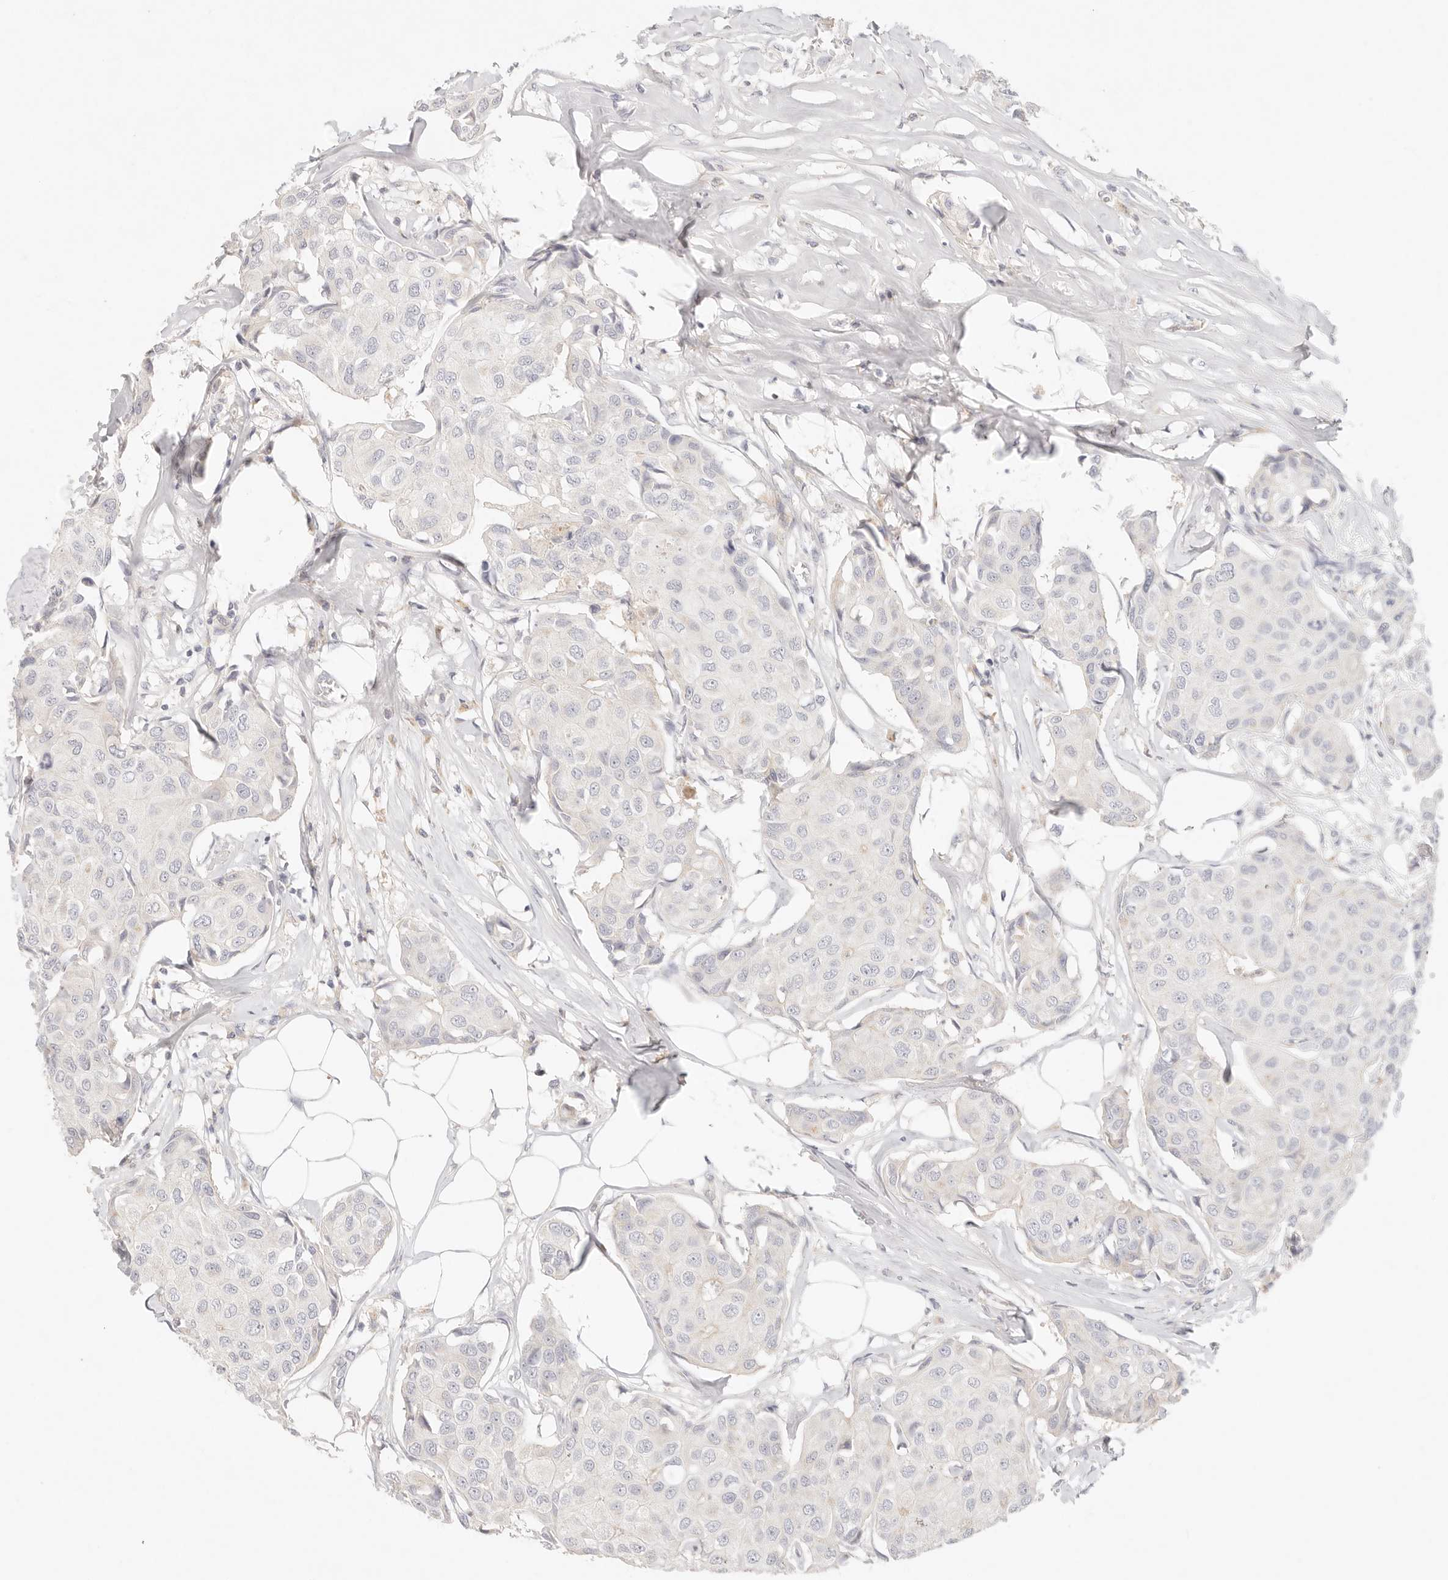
{"staining": {"intensity": "negative", "quantity": "none", "location": "none"}, "tissue": "breast cancer", "cell_type": "Tumor cells", "image_type": "cancer", "snomed": [{"axis": "morphology", "description": "Duct carcinoma"}, {"axis": "topography", "description": "Breast"}], "caption": "This is an immunohistochemistry (IHC) image of invasive ductal carcinoma (breast). There is no staining in tumor cells.", "gene": "CEP120", "patient": {"sex": "female", "age": 80}}